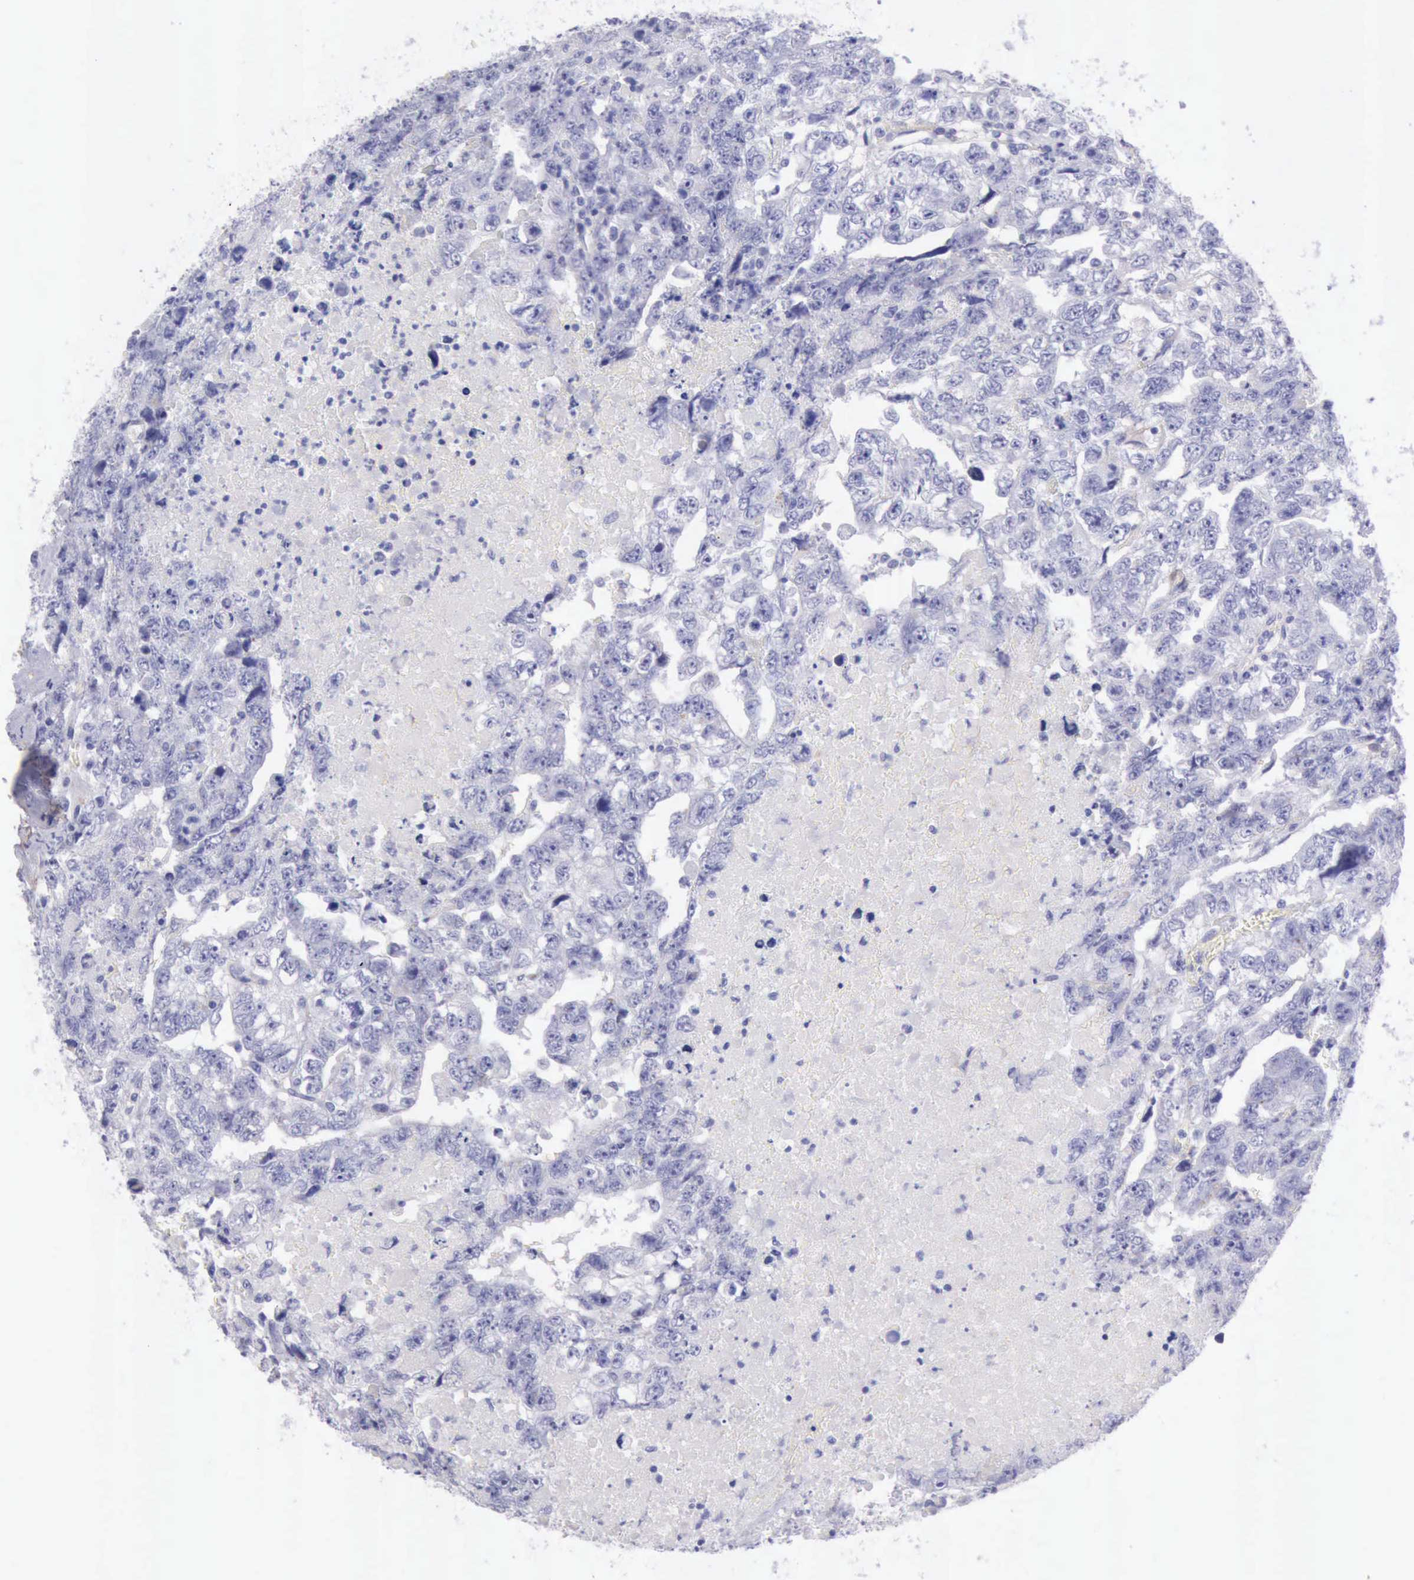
{"staining": {"intensity": "negative", "quantity": "none", "location": "none"}, "tissue": "testis cancer", "cell_type": "Tumor cells", "image_type": "cancer", "snomed": [{"axis": "morphology", "description": "Carcinoma, Embryonal, NOS"}, {"axis": "topography", "description": "Testis"}], "caption": "Tumor cells are negative for protein expression in human testis cancer.", "gene": "AOC3", "patient": {"sex": "male", "age": 36}}